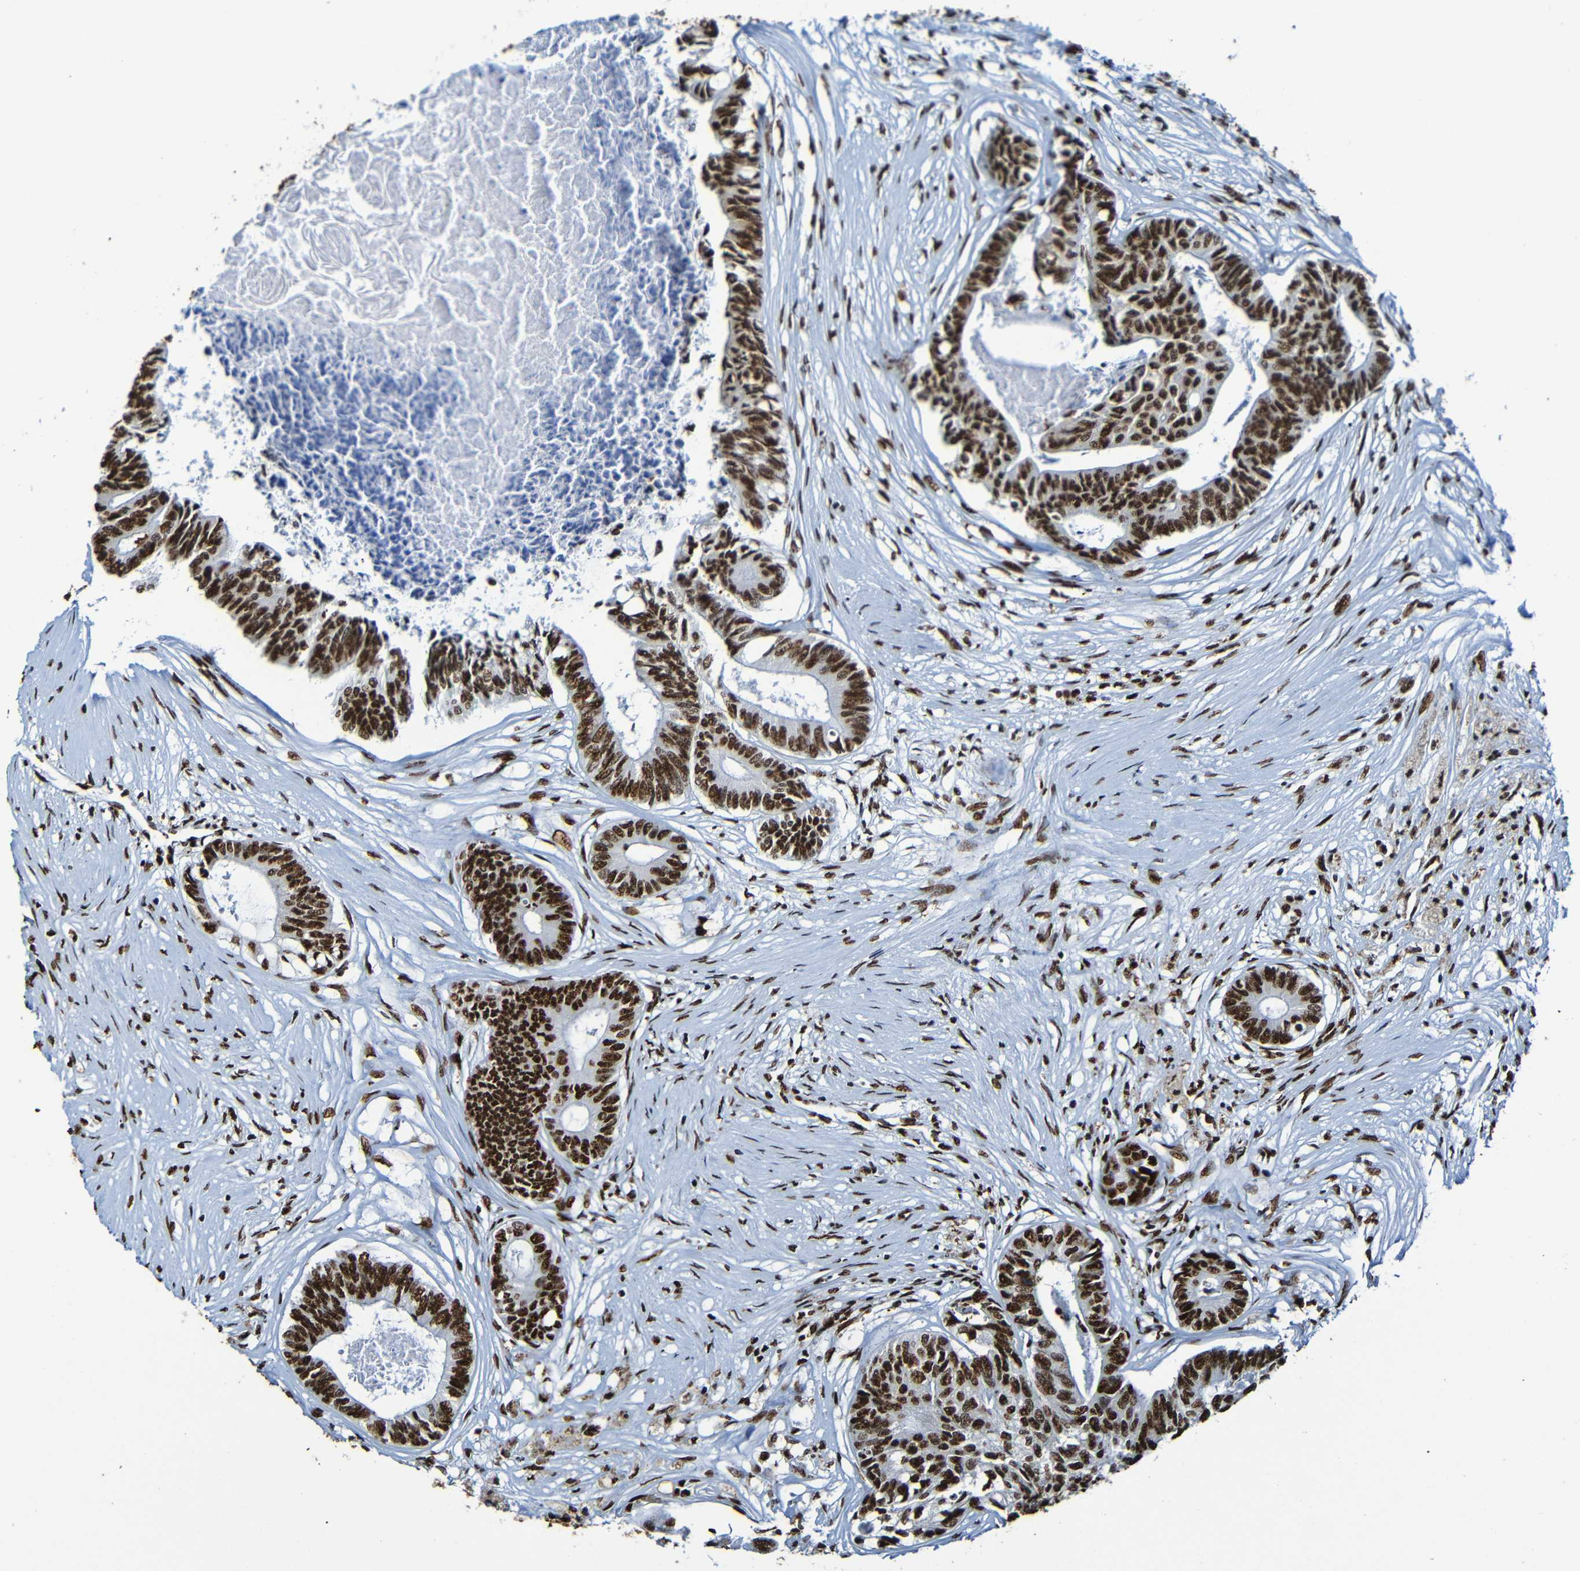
{"staining": {"intensity": "strong", "quantity": ">75%", "location": "nuclear"}, "tissue": "colorectal cancer", "cell_type": "Tumor cells", "image_type": "cancer", "snomed": [{"axis": "morphology", "description": "Adenocarcinoma, NOS"}, {"axis": "topography", "description": "Rectum"}], "caption": "The photomicrograph displays immunohistochemical staining of colorectal cancer (adenocarcinoma). There is strong nuclear staining is seen in about >75% of tumor cells.", "gene": "SRSF3", "patient": {"sex": "male", "age": 63}}